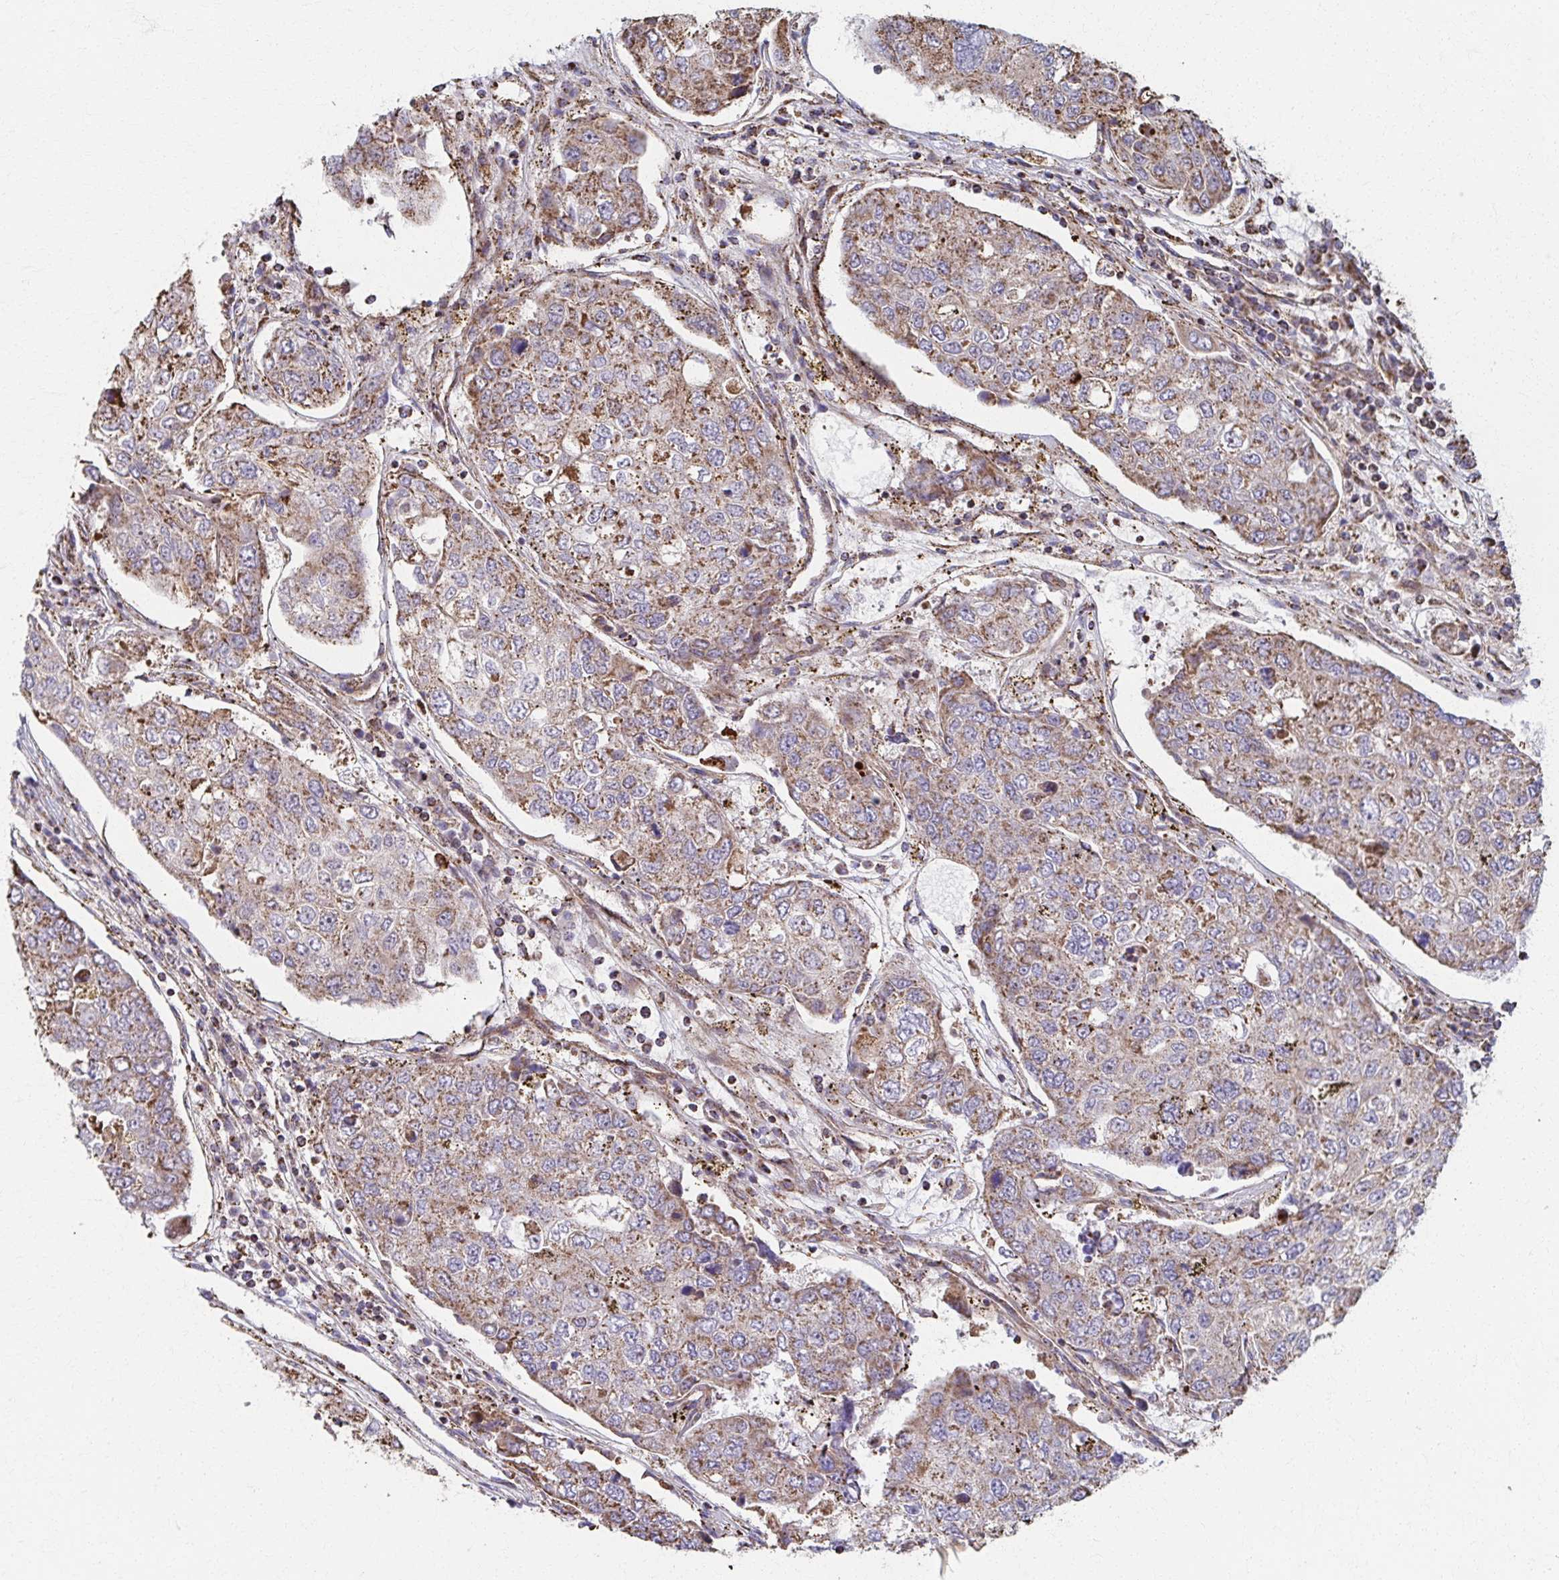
{"staining": {"intensity": "moderate", "quantity": ">75%", "location": "cytoplasmic/membranous"}, "tissue": "urothelial cancer", "cell_type": "Tumor cells", "image_type": "cancer", "snomed": [{"axis": "morphology", "description": "Urothelial carcinoma, High grade"}, {"axis": "topography", "description": "Lymph node"}, {"axis": "topography", "description": "Urinary bladder"}], "caption": "Urothelial carcinoma (high-grade) stained with immunohistochemistry (IHC) displays moderate cytoplasmic/membranous positivity in about >75% of tumor cells.", "gene": "SAT1", "patient": {"sex": "male", "age": 51}}